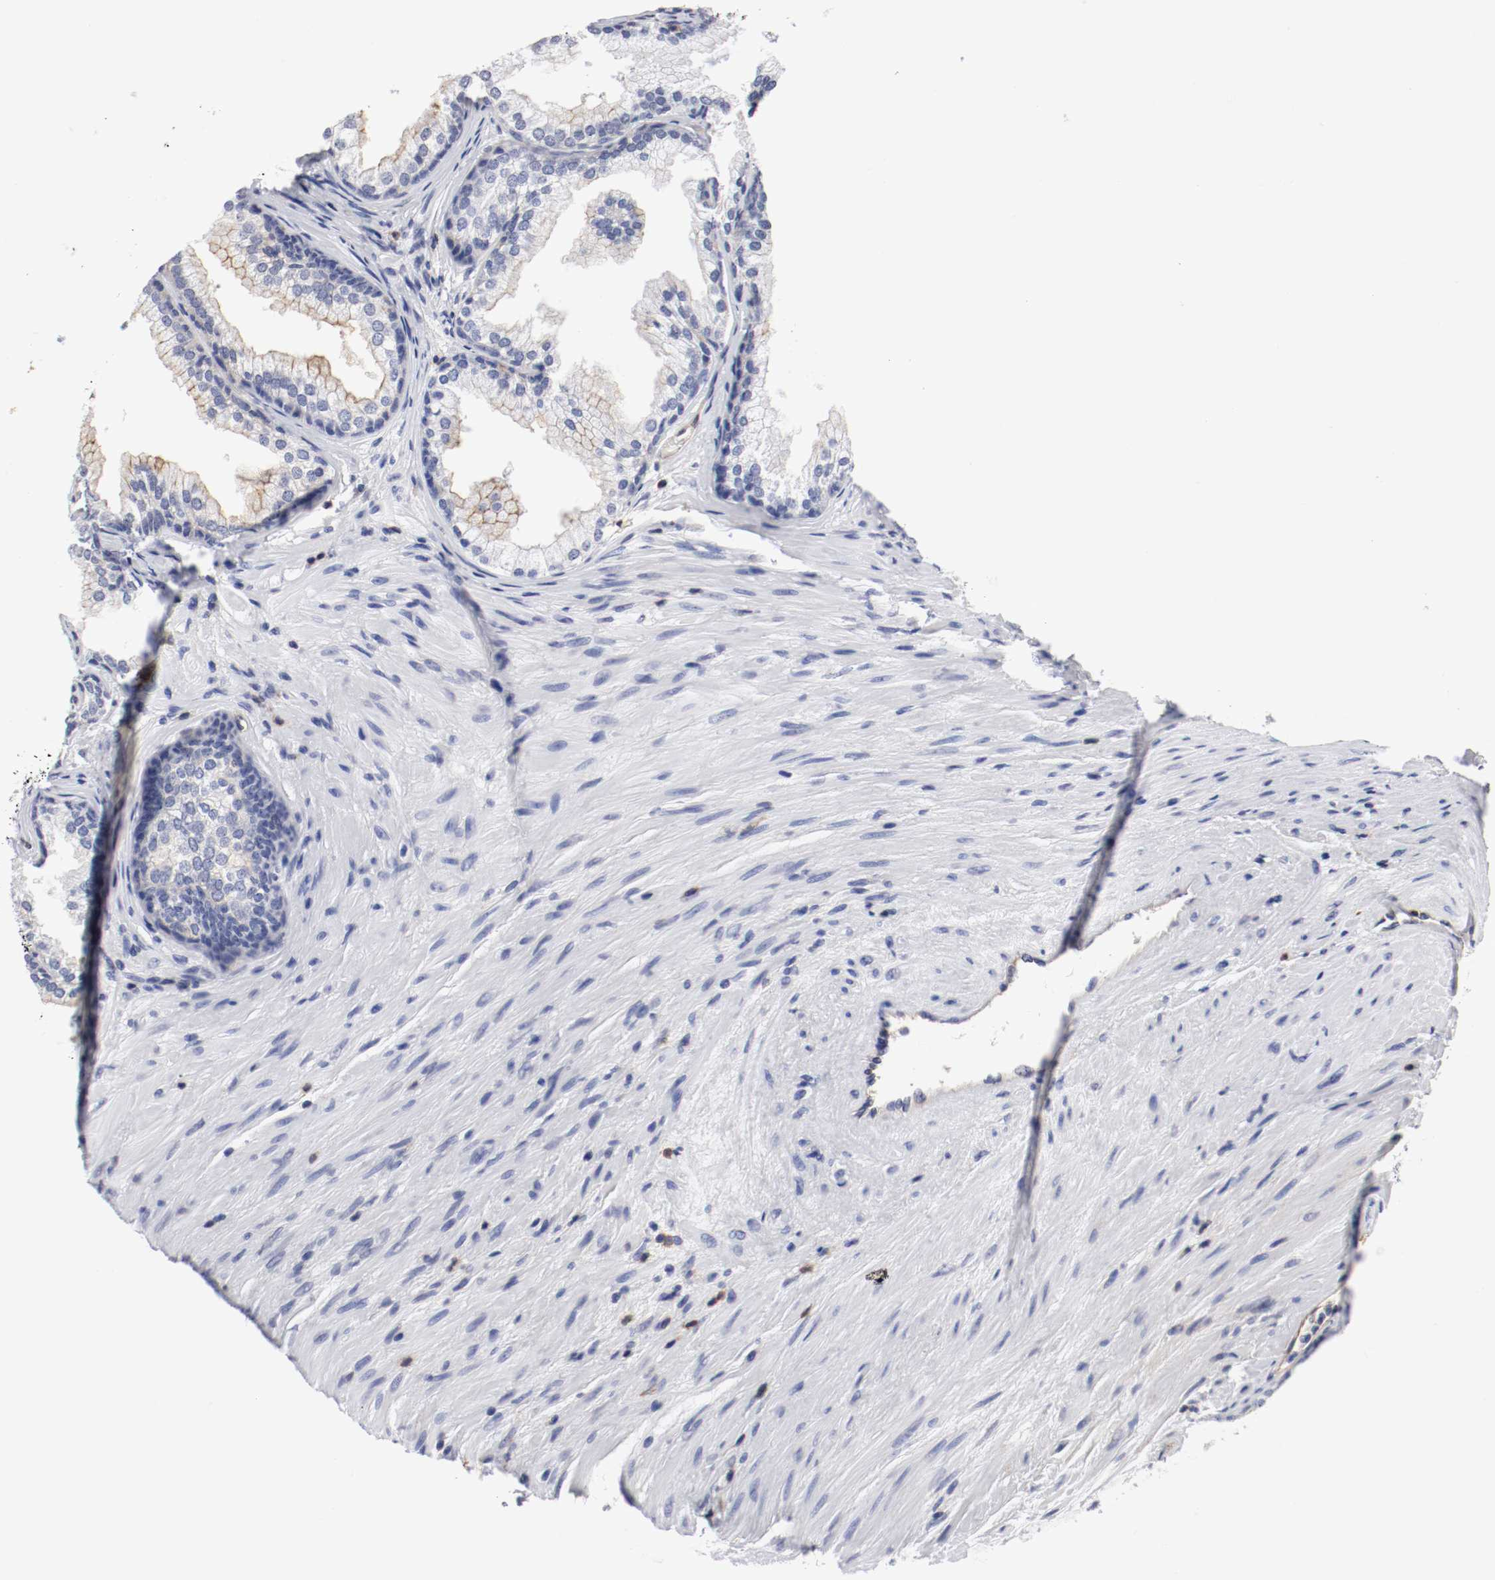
{"staining": {"intensity": "weak", "quantity": "<25%", "location": "cytoplasmic/membranous"}, "tissue": "prostate", "cell_type": "Glandular cells", "image_type": "normal", "snomed": [{"axis": "morphology", "description": "Normal tissue, NOS"}, {"axis": "topography", "description": "Prostate"}], "caption": "Human prostate stained for a protein using immunohistochemistry shows no positivity in glandular cells.", "gene": "IFITM1", "patient": {"sex": "male", "age": 76}}